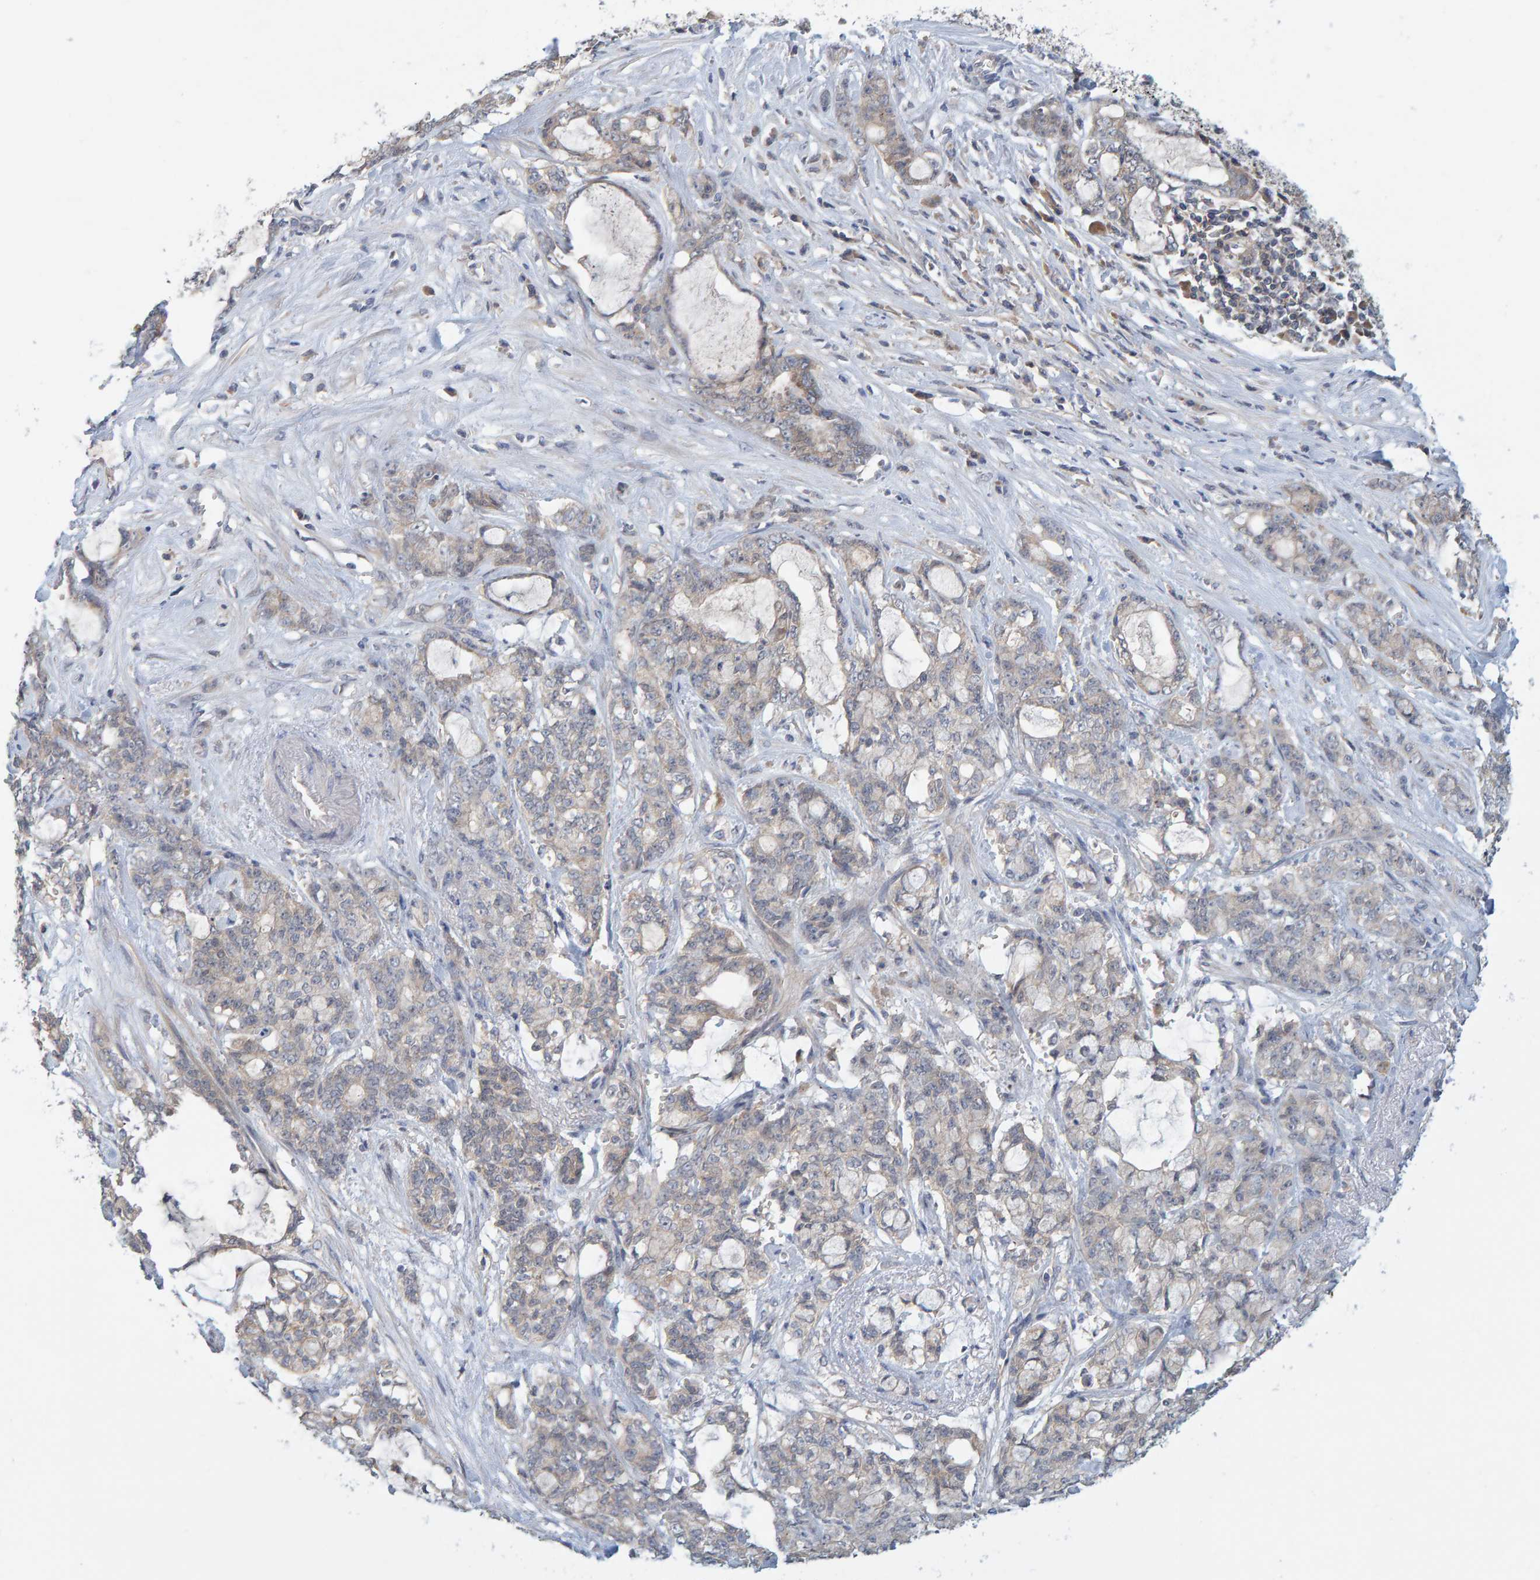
{"staining": {"intensity": "negative", "quantity": "none", "location": "none"}, "tissue": "pancreatic cancer", "cell_type": "Tumor cells", "image_type": "cancer", "snomed": [{"axis": "morphology", "description": "Adenocarcinoma, NOS"}, {"axis": "topography", "description": "Pancreas"}], "caption": "IHC of human pancreatic cancer exhibits no positivity in tumor cells.", "gene": "TATDN1", "patient": {"sex": "female", "age": 73}}